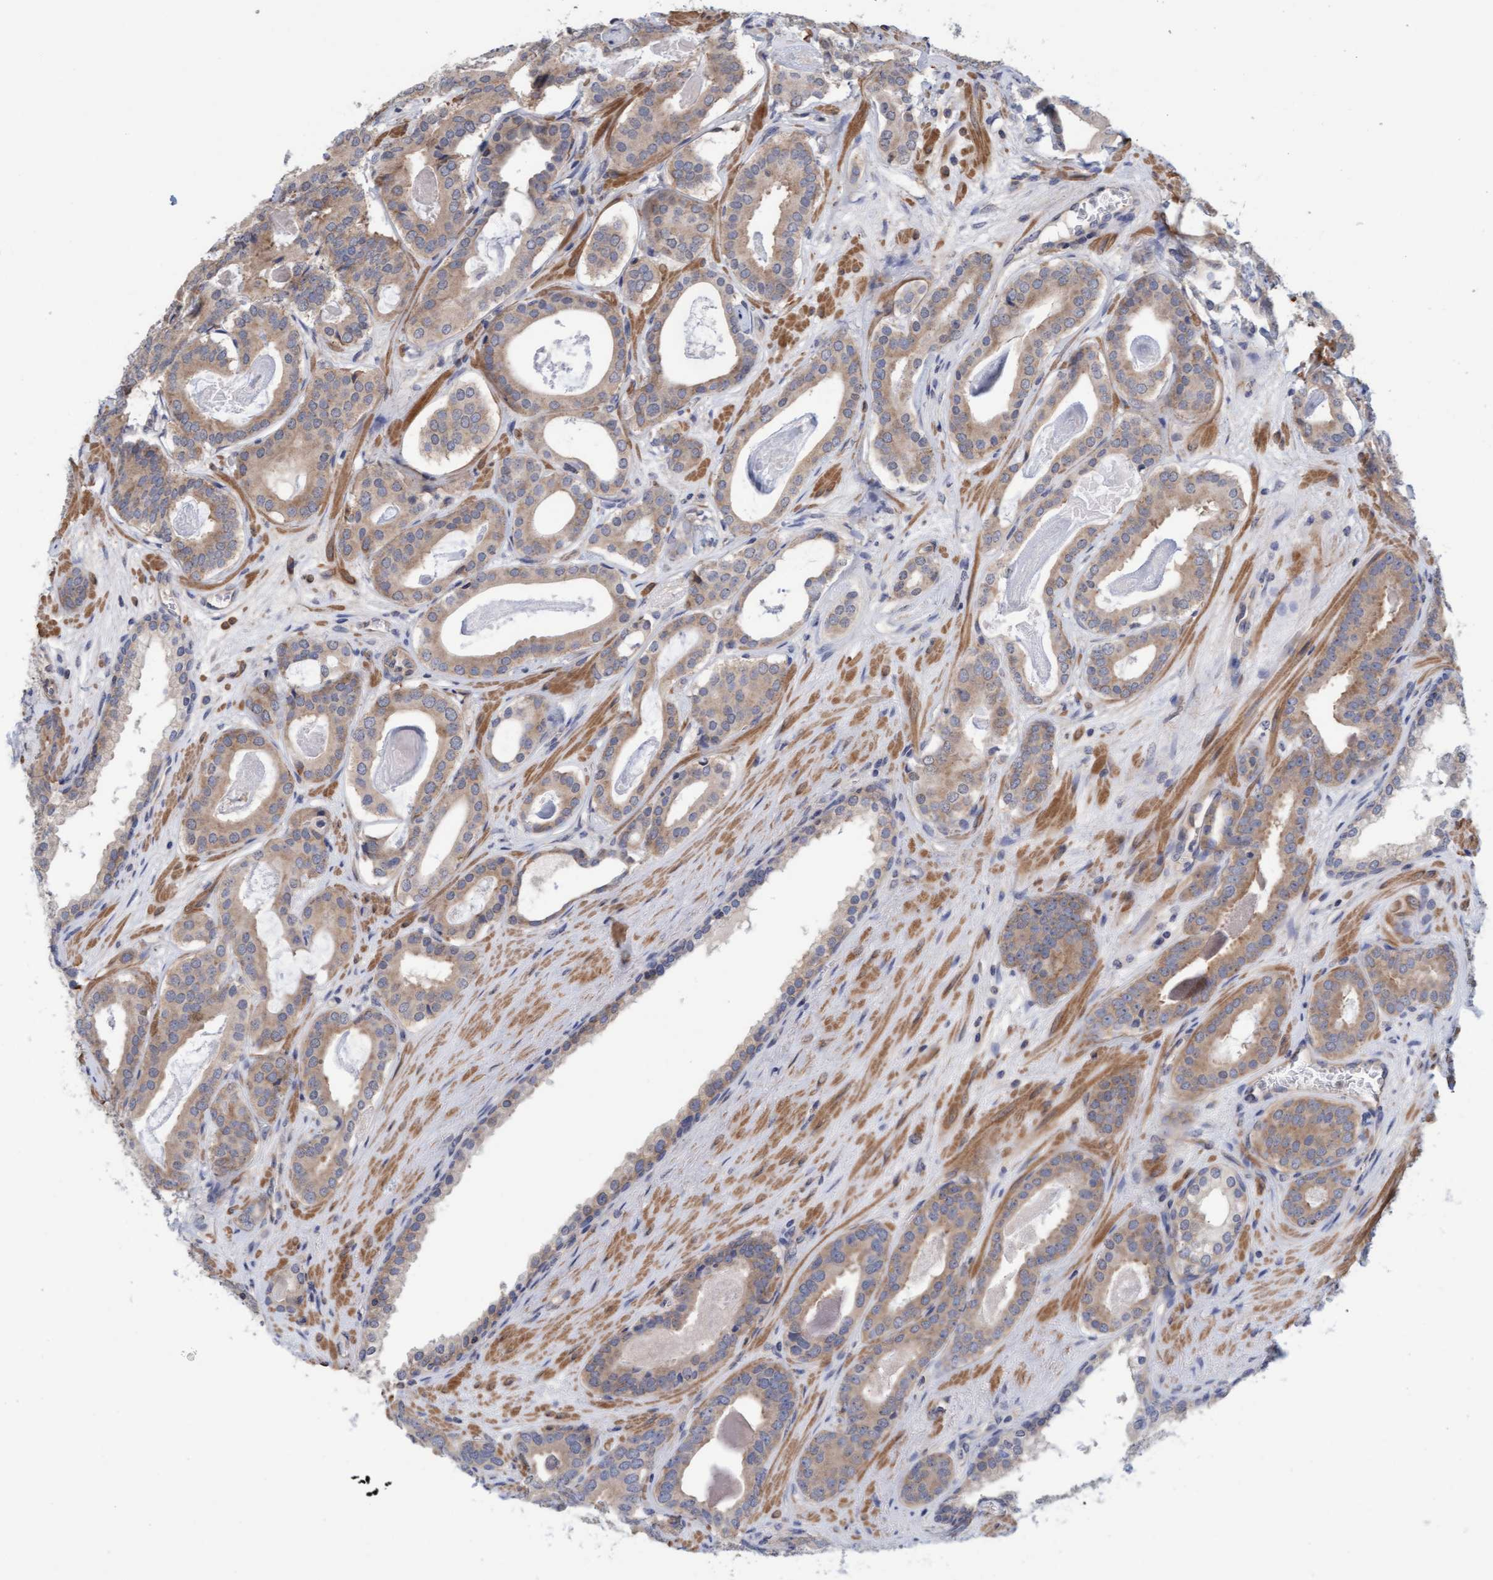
{"staining": {"intensity": "weak", "quantity": "25%-75%", "location": "cytoplasmic/membranous"}, "tissue": "prostate cancer", "cell_type": "Tumor cells", "image_type": "cancer", "snomed": [{"axis": "morphology", "description": "Adenocarcinoma, High grade"}, {"axis": "topography", "description": "Prostate"}], "caption": "High-grade adenocarcinoma (prostate) was stained to show a protein in brown. There is low levels of weak cytoplasmic/membranous positivity in approximately 25%-75% of tumor cells.", "gene": "FXR2", "patient": {"sex": "male", "age": 60}}